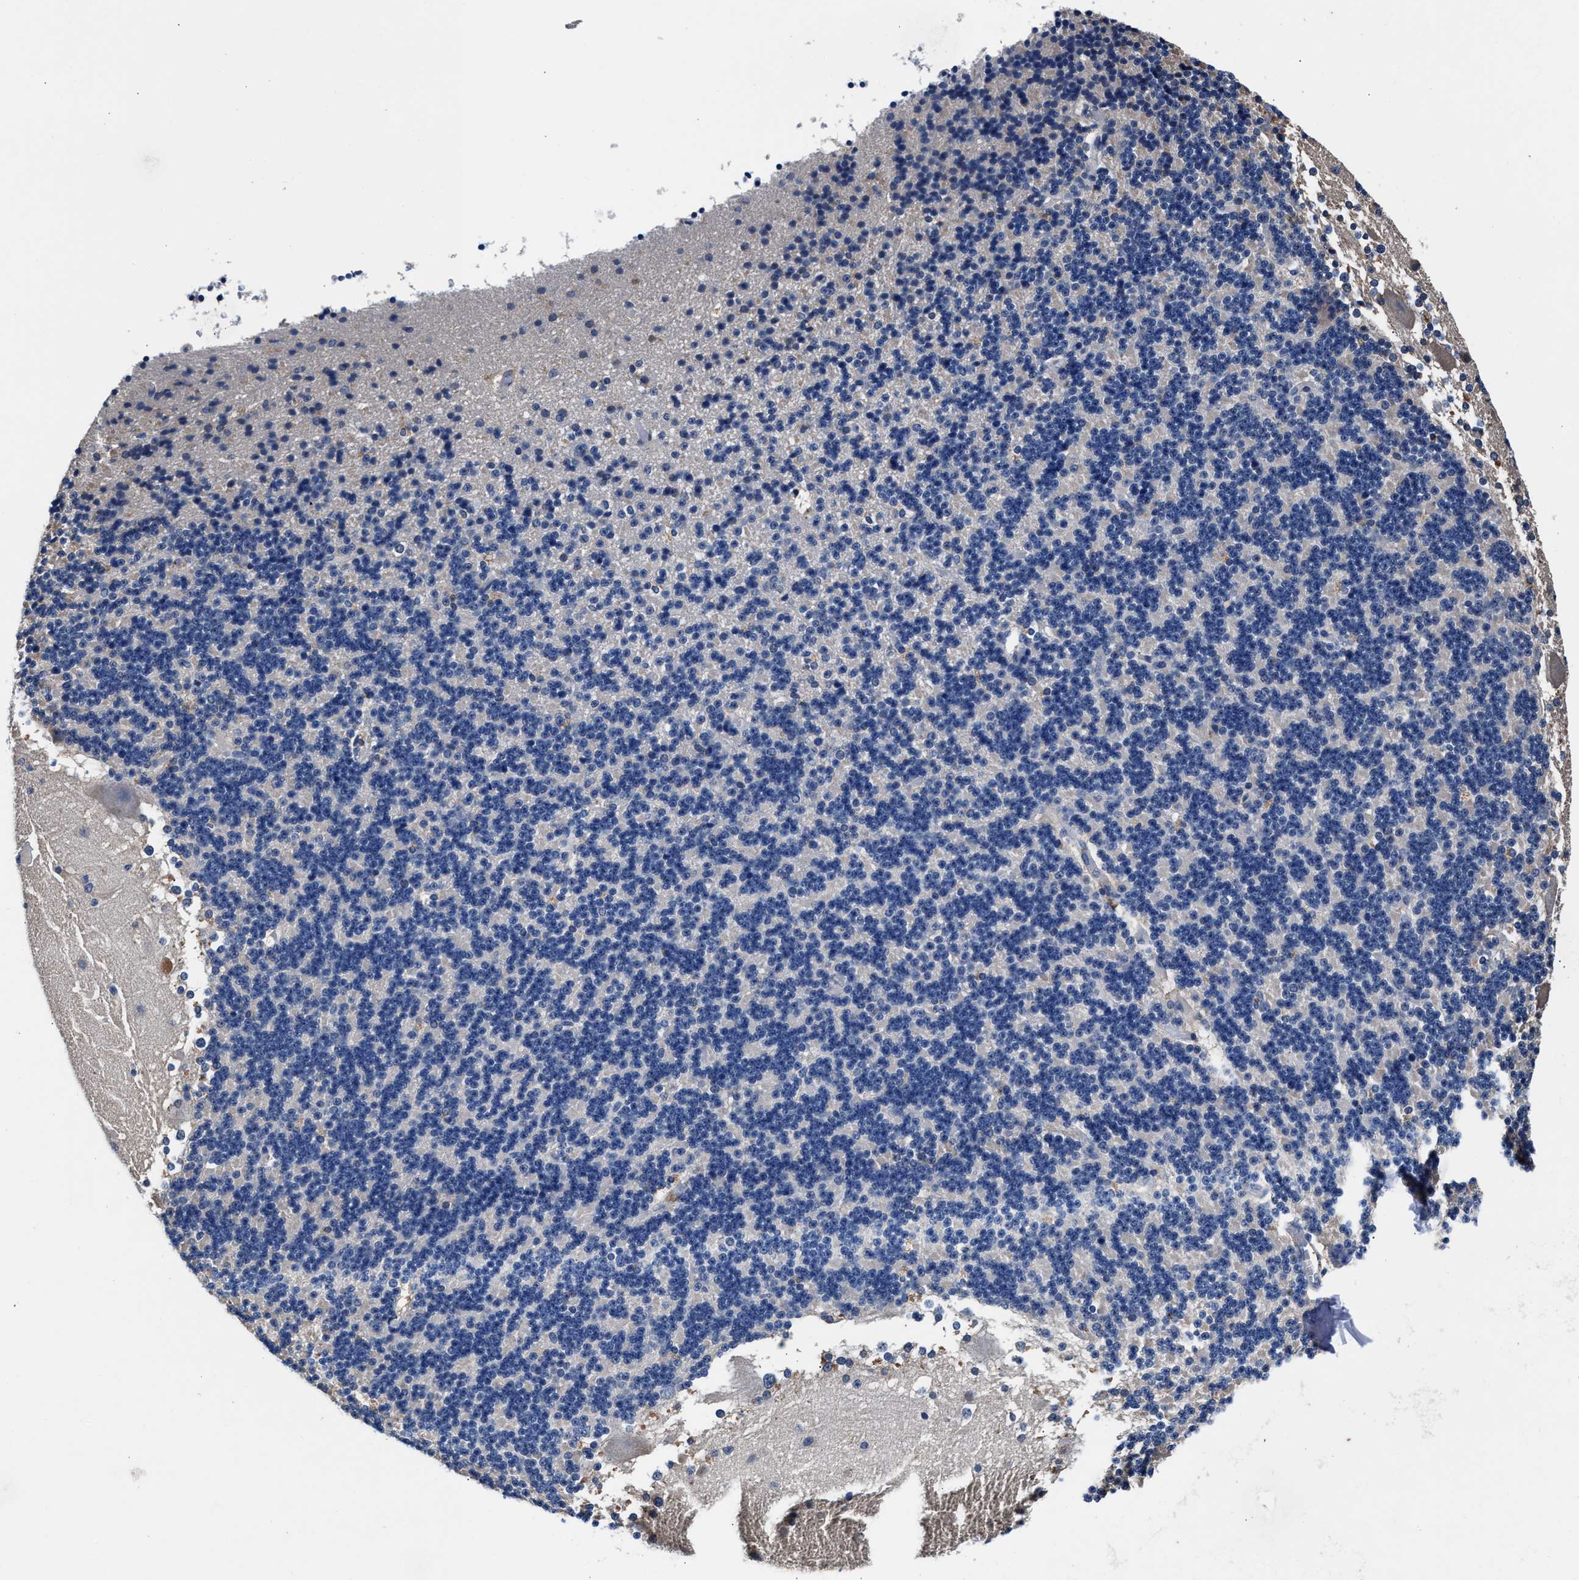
{"staining": {"intensity": "negative", "quantity": "none", "location": "none"}, "tissue": "cerebellum", "cell_type": "Cells in granular layer", "image_type": "normal", "snomed": [{"axis": "morphology", "description": "Normal tissue, NOS"}, {"axis": "topography", "description": "Cerebellum"}], "caption": "A micrograph of cerebellum stained for a protein demonstrates no brown staining in cells in granular layer. Brightfield microscopy of immunohistochemistry (IHC) stained with DAB (brown) and hematoxylin (blue), captured at high magnification.", "gene": "GSTM1", "patient": {"sex": "female", "age": 19}}